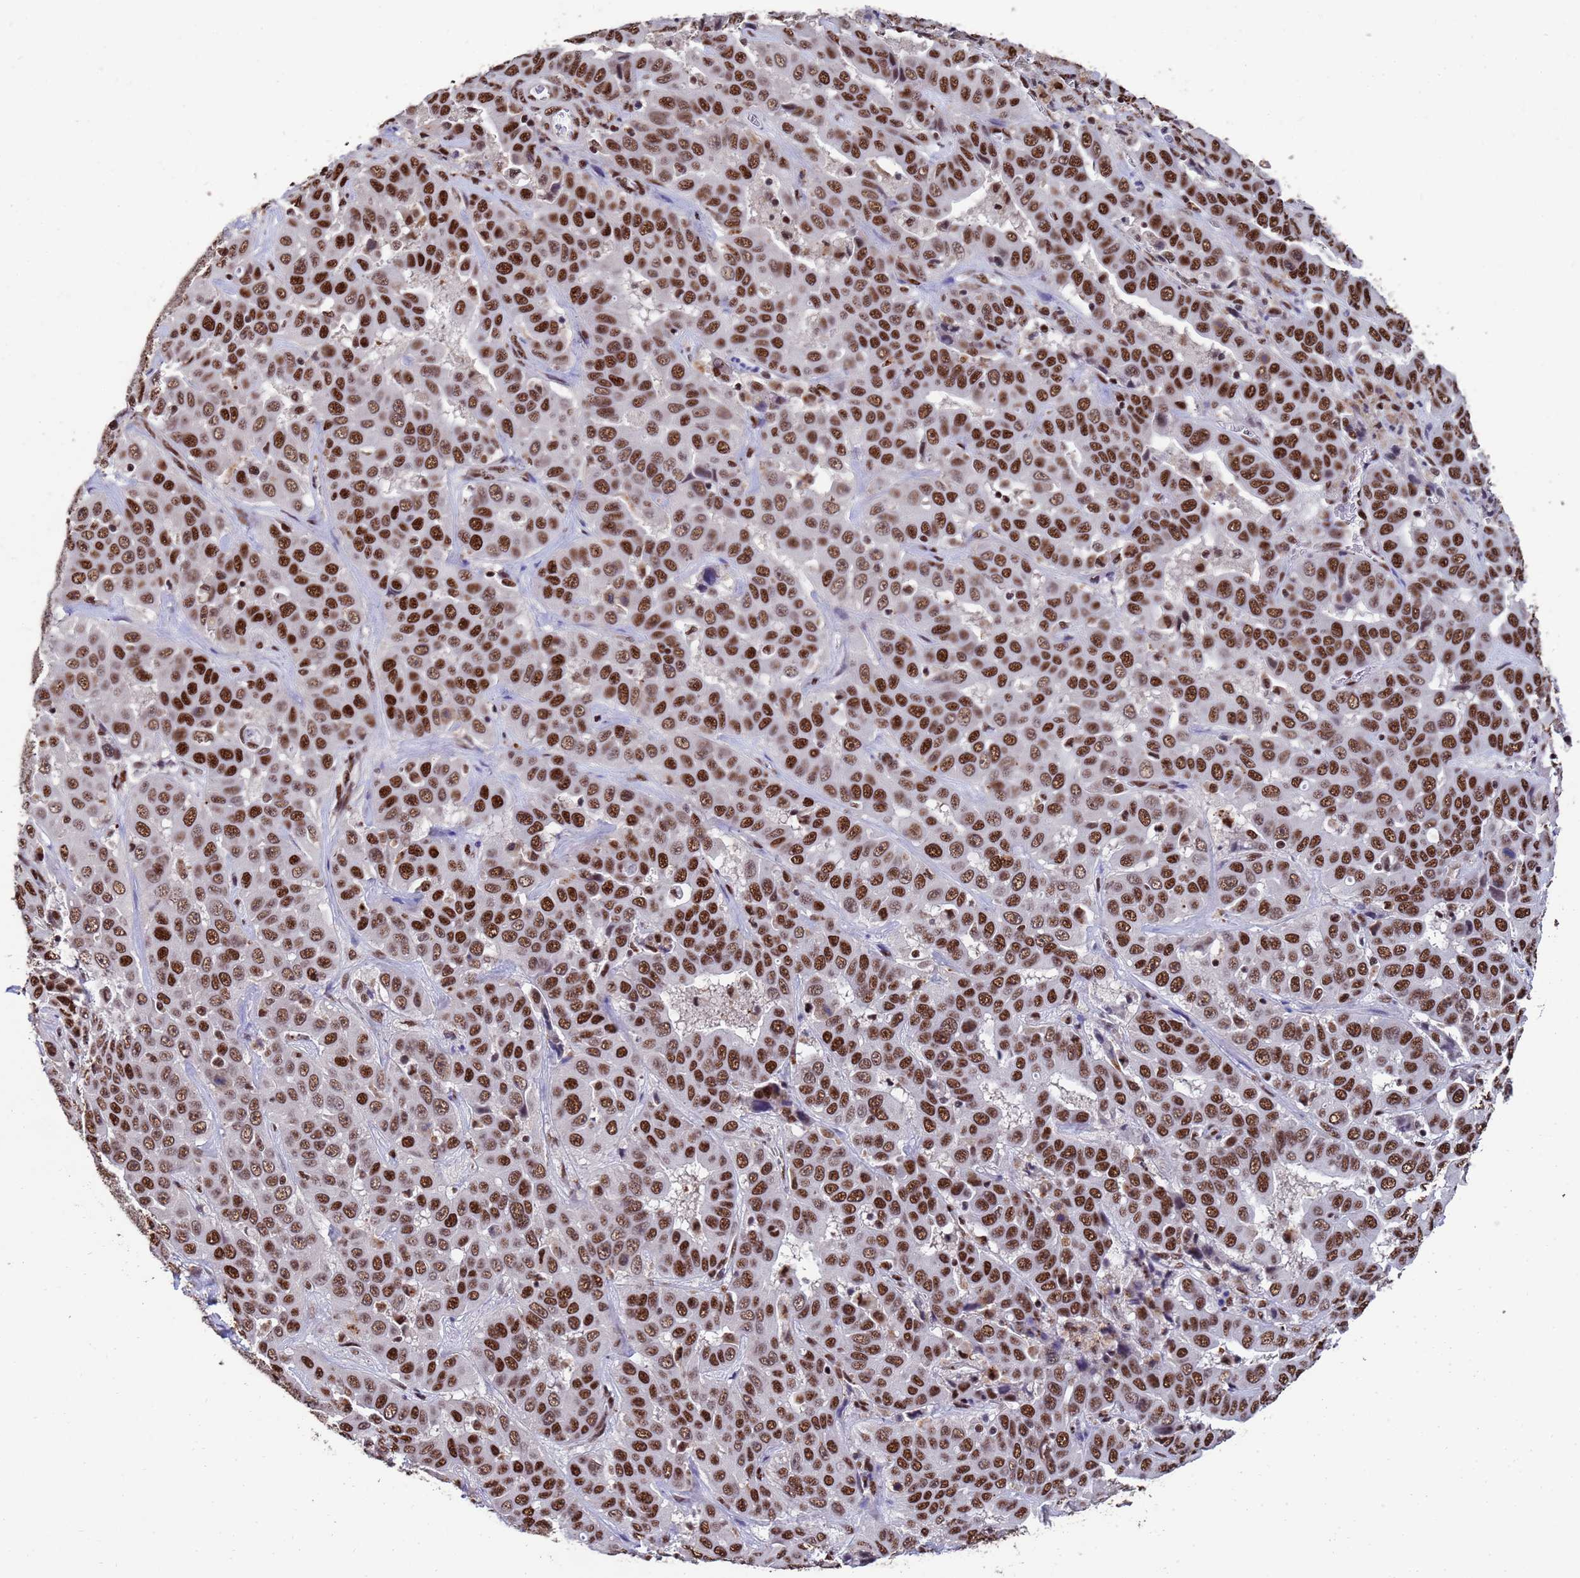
{"staining": {"intensity": "strong", "quantity": ">75%", "location": "nuclear"}, "tissue": "liver cancer", "cell_type": "Tumor cells", "image_type": "cancer", "snomed": [{"axis": "morphology", "description": "Cholangiocarcinoma"}, {"axis": "topography", "description": "Liver"}], "caption": "Human cholangiocarcinoma (liver) stained with a brown dye displays strong nuclear positive expression in about >75% of tumor cells.", "gene": "SF3B2", "patient": {"sex": "female", "age": 52}}